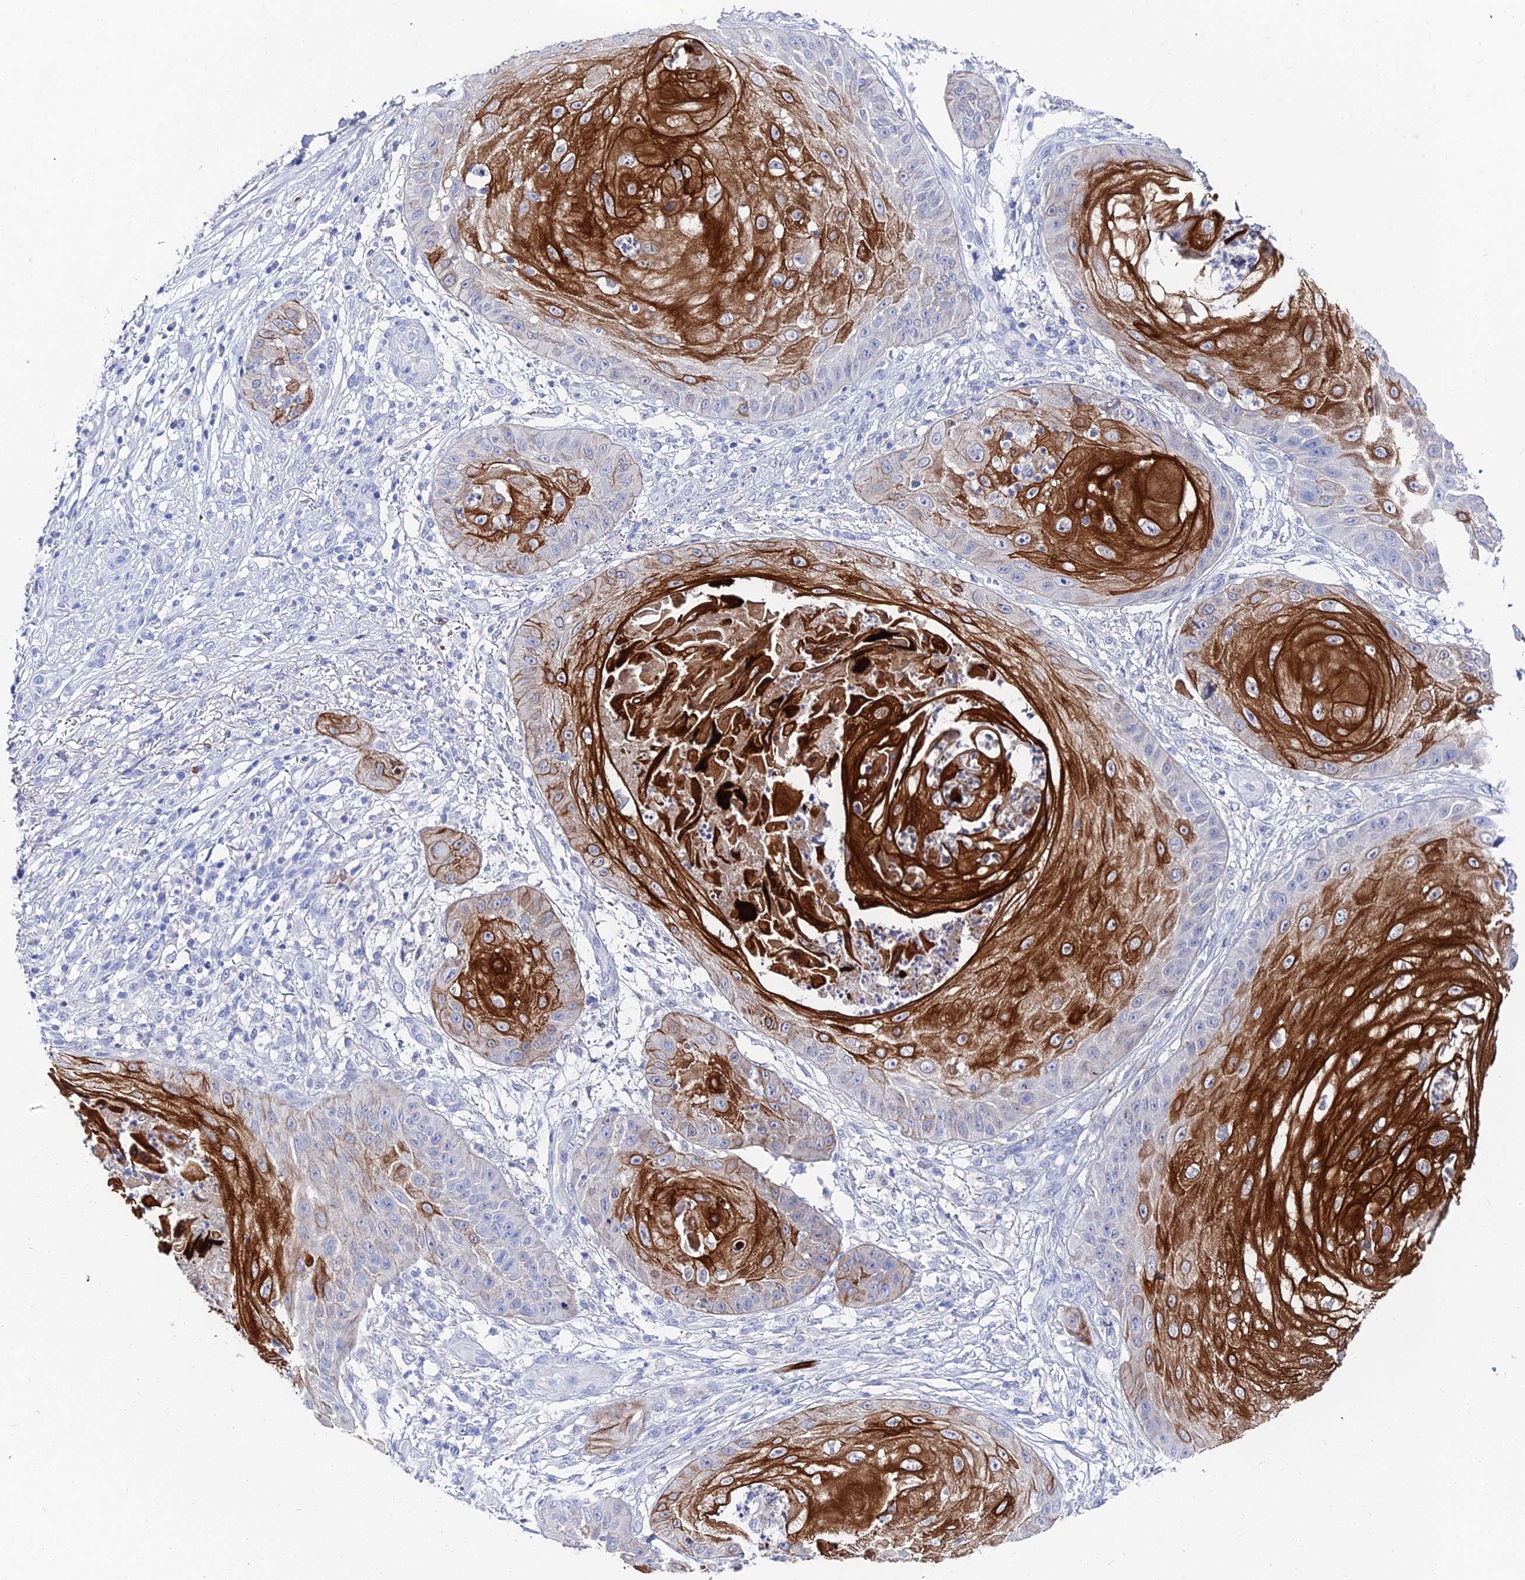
{"staining": {"intensity": "strong", "quantity": "25%-75%", "location": "cytoplasmic/membranous"}, "tissue": "skin cancer", "cell_type": "Tumor cells", "image_type": "cancer", "snomed": [{"axis": "morphology", "description": "Squamous cell carcinoma, NOS"}, {"axis": "topography", "description": "Skin"}], "caption": "Skin squamous cell carcinoma stained with DAB IHC reveals high levels of strong cytoplasmic/membranous positivity in about 25%-75% of tumor cells.", "gene": "KRT17", "patient": {"sex": "male", "age": 70}}